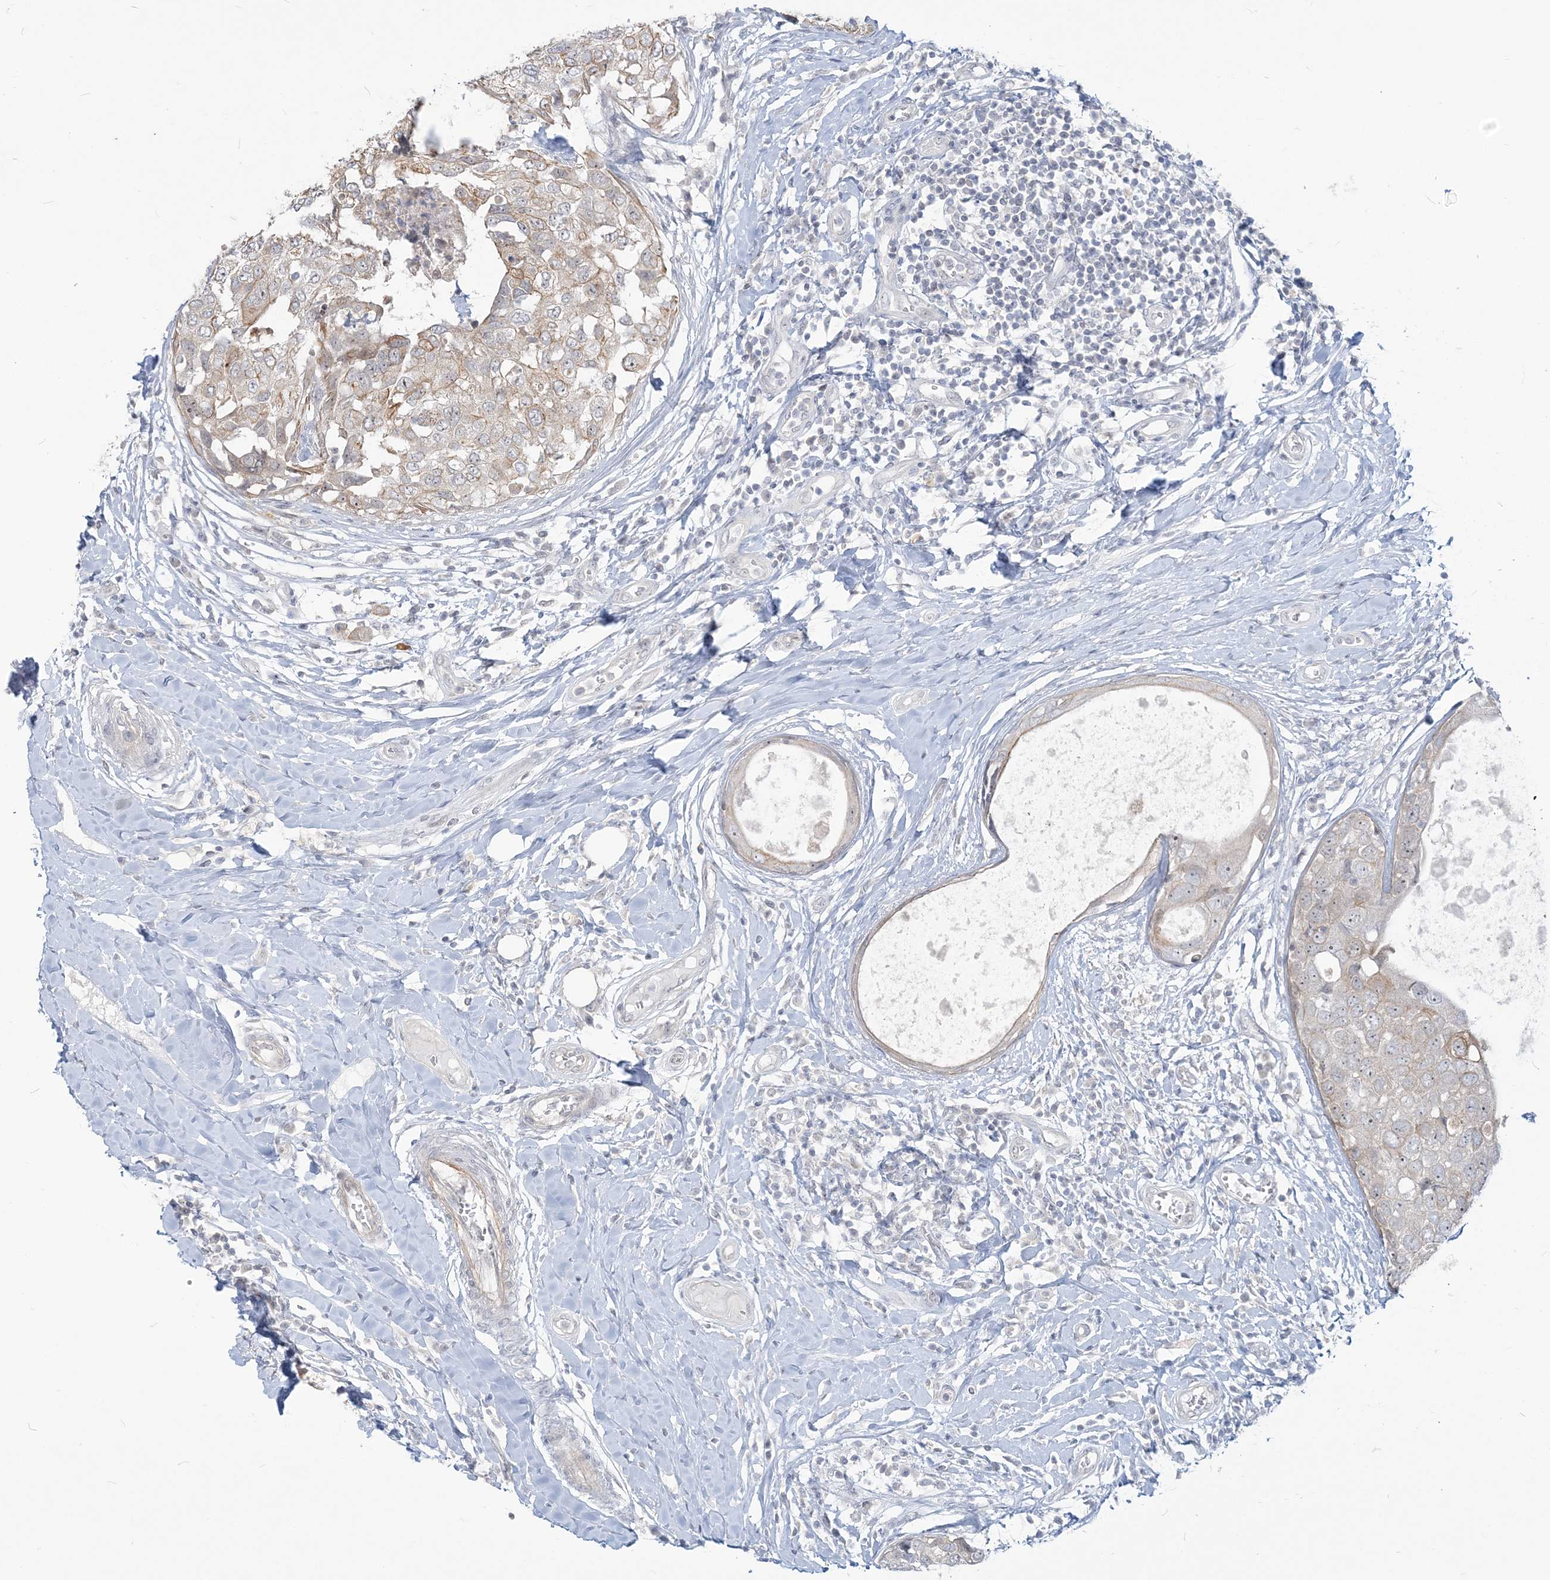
{"staining": {"intensity": "weak", "quantity": "25%-75%", "location": "cytoplasmic/membranous,nuclear"}, "tissue": "breast cancer", "cell_type": "Tumor cells", "image_type": "cancer", "snomed": [{"axis": "morphology", "description": "Duct carcinoma"}, {"axis": "topography", "description": "Breast"}], "caption": "Protein analysis of breast intraductal carcinoma tissue exhibits weak cytoplasmic/membranous and nuclear positivity in approximately 25%-75% of tumor cells. Ihc stains the protein in brown and the nuclei are stained blue.", "gene": "SDAD1", "patient": {"sex": "female", "age": 27}}